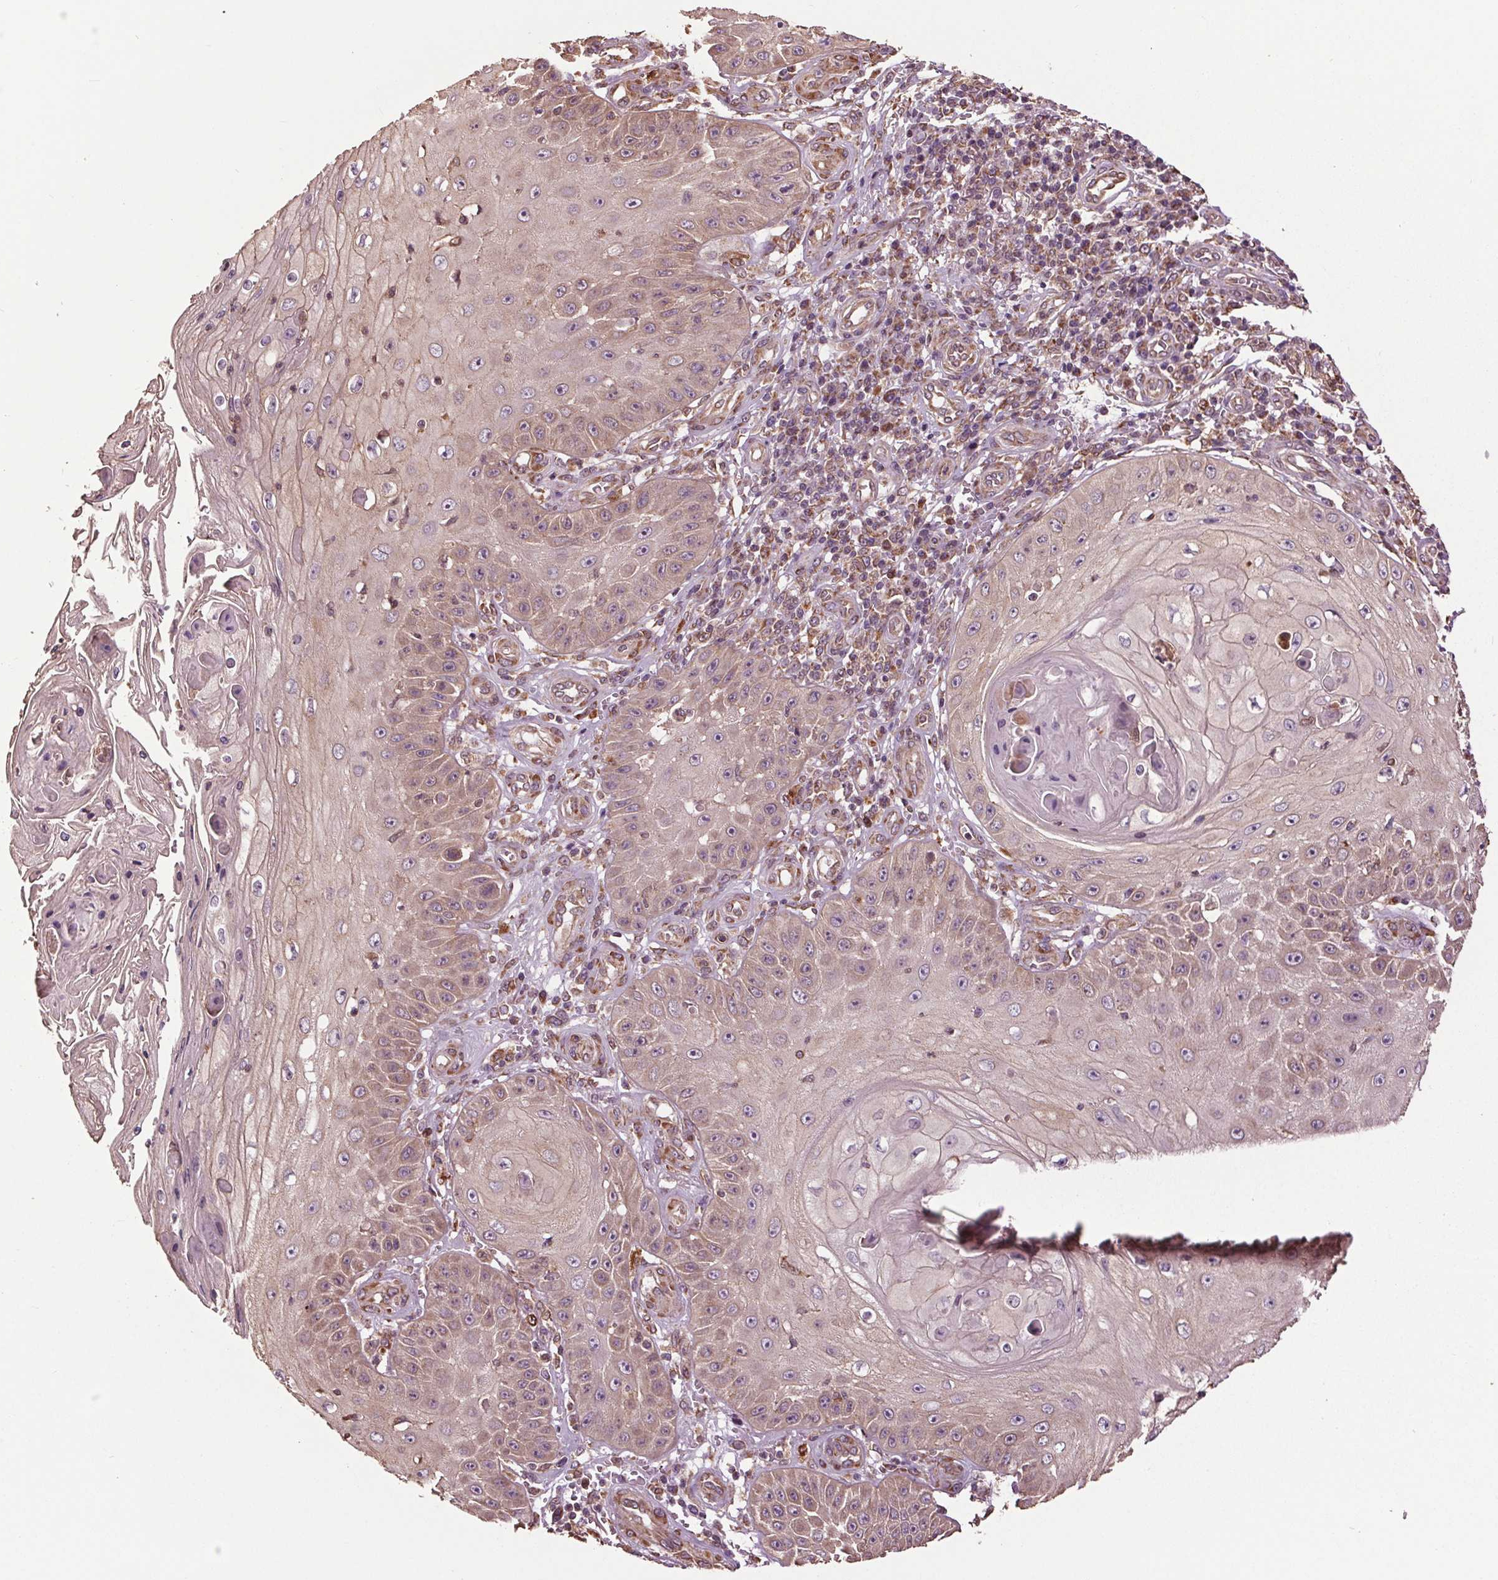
{"staining": {"intensity": "weak", "quantity": "<25%", "location": "cytoplasmic/membranous"}, "tissue": "skin cancer", "cell_type": "Tumor cells", "image_type": "cancer", "snomed": [{"axis": "morphology", "description": "Squamous cell carcinoma, NOS"}, {"axis": "topography", "description": "Skin"}], "caption": "Histopathology image shows no significant protein staining in tumor cells of skin cancer (squamous cell carcinoma).", "gene": "RNPEP", "patient": {"sex": "male", "age": 70}}